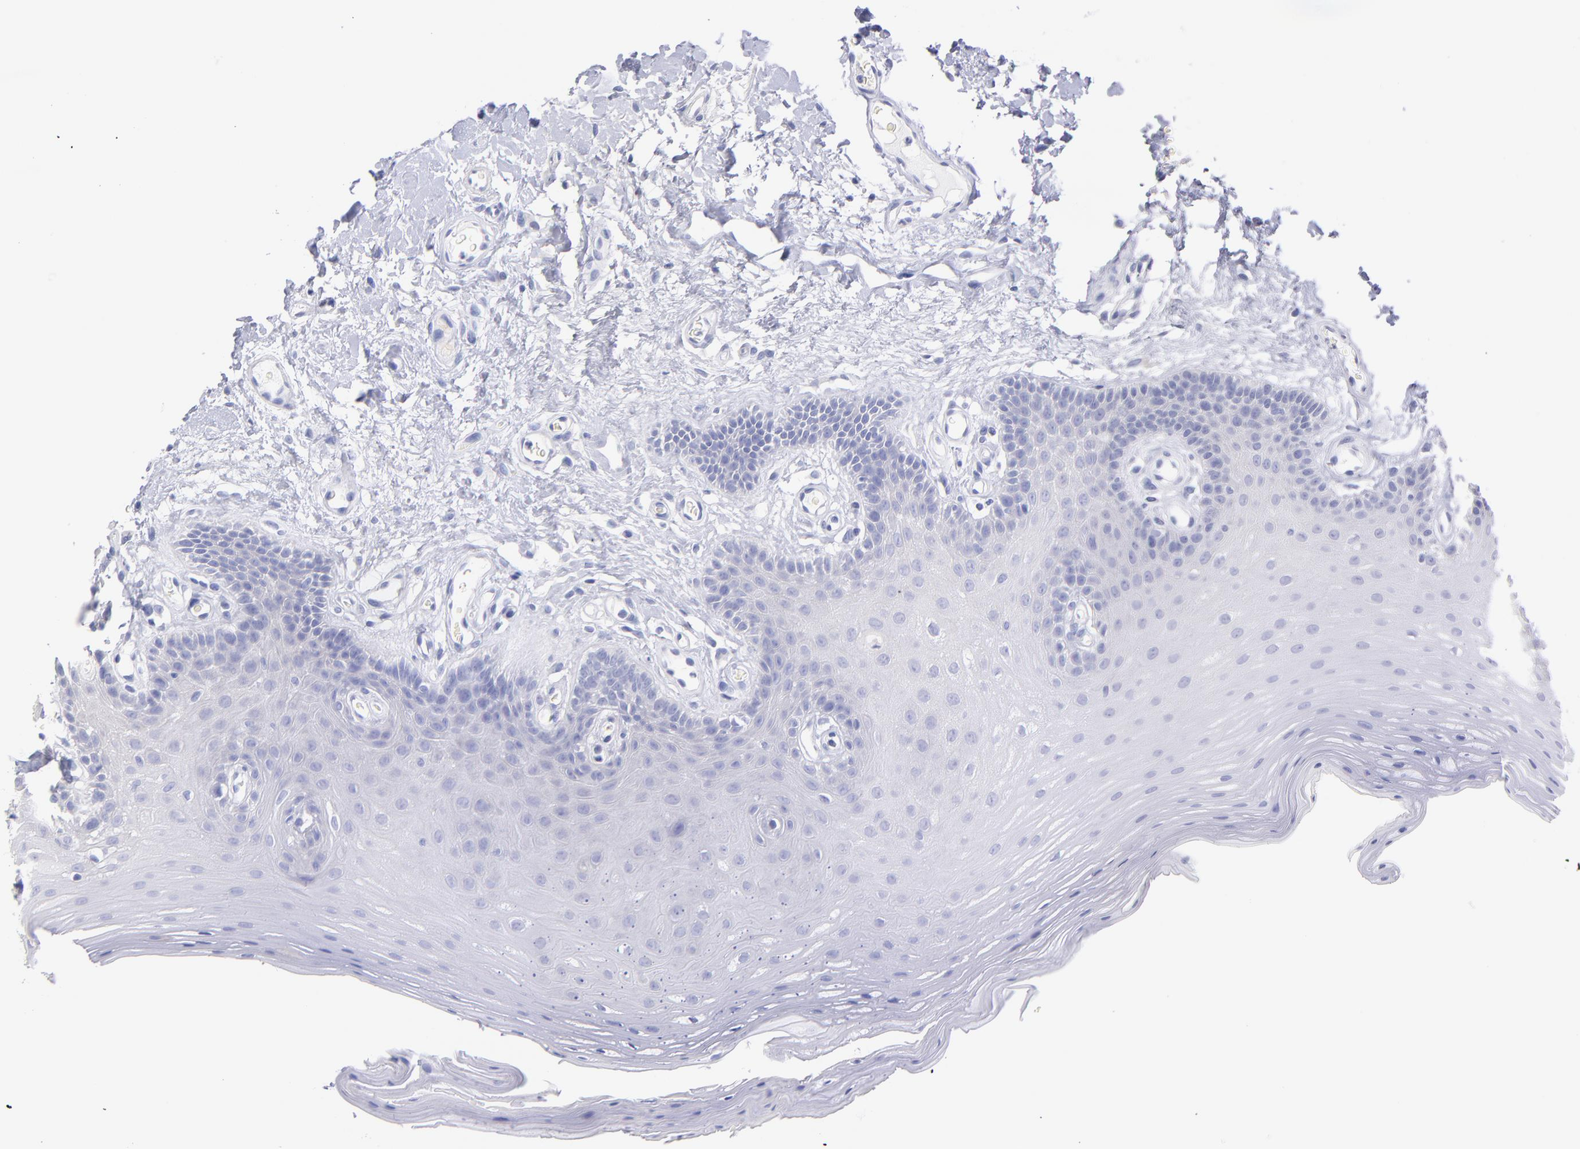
{"staining": {"intensity": "negative", "quantity": "none", "location": "none"}, "tissue": "oral mucosa", "cell_type": "Squamous epithelial cells", "image_type": "normal", "snomed": [{"axis": "morphology", "description": "Normal tissue, NOS"}, {"axis": "morphology", "description": "Squamous cell carcinoma, NOS"}, {"axis": "topography", "description": "Skeletal muscle"}, {"axis": "topography", "description": "Oral tissue"}, {"axis": "topography", "description": "Head-Neck"}], "caption": "A high-resolution histopathology image shows IHC staining of normal oral mucosa, which reveals no significant expression in squamous epithelial cells.", "gene": "SCGN", "patient": {"sex": "male", "age": 71}}